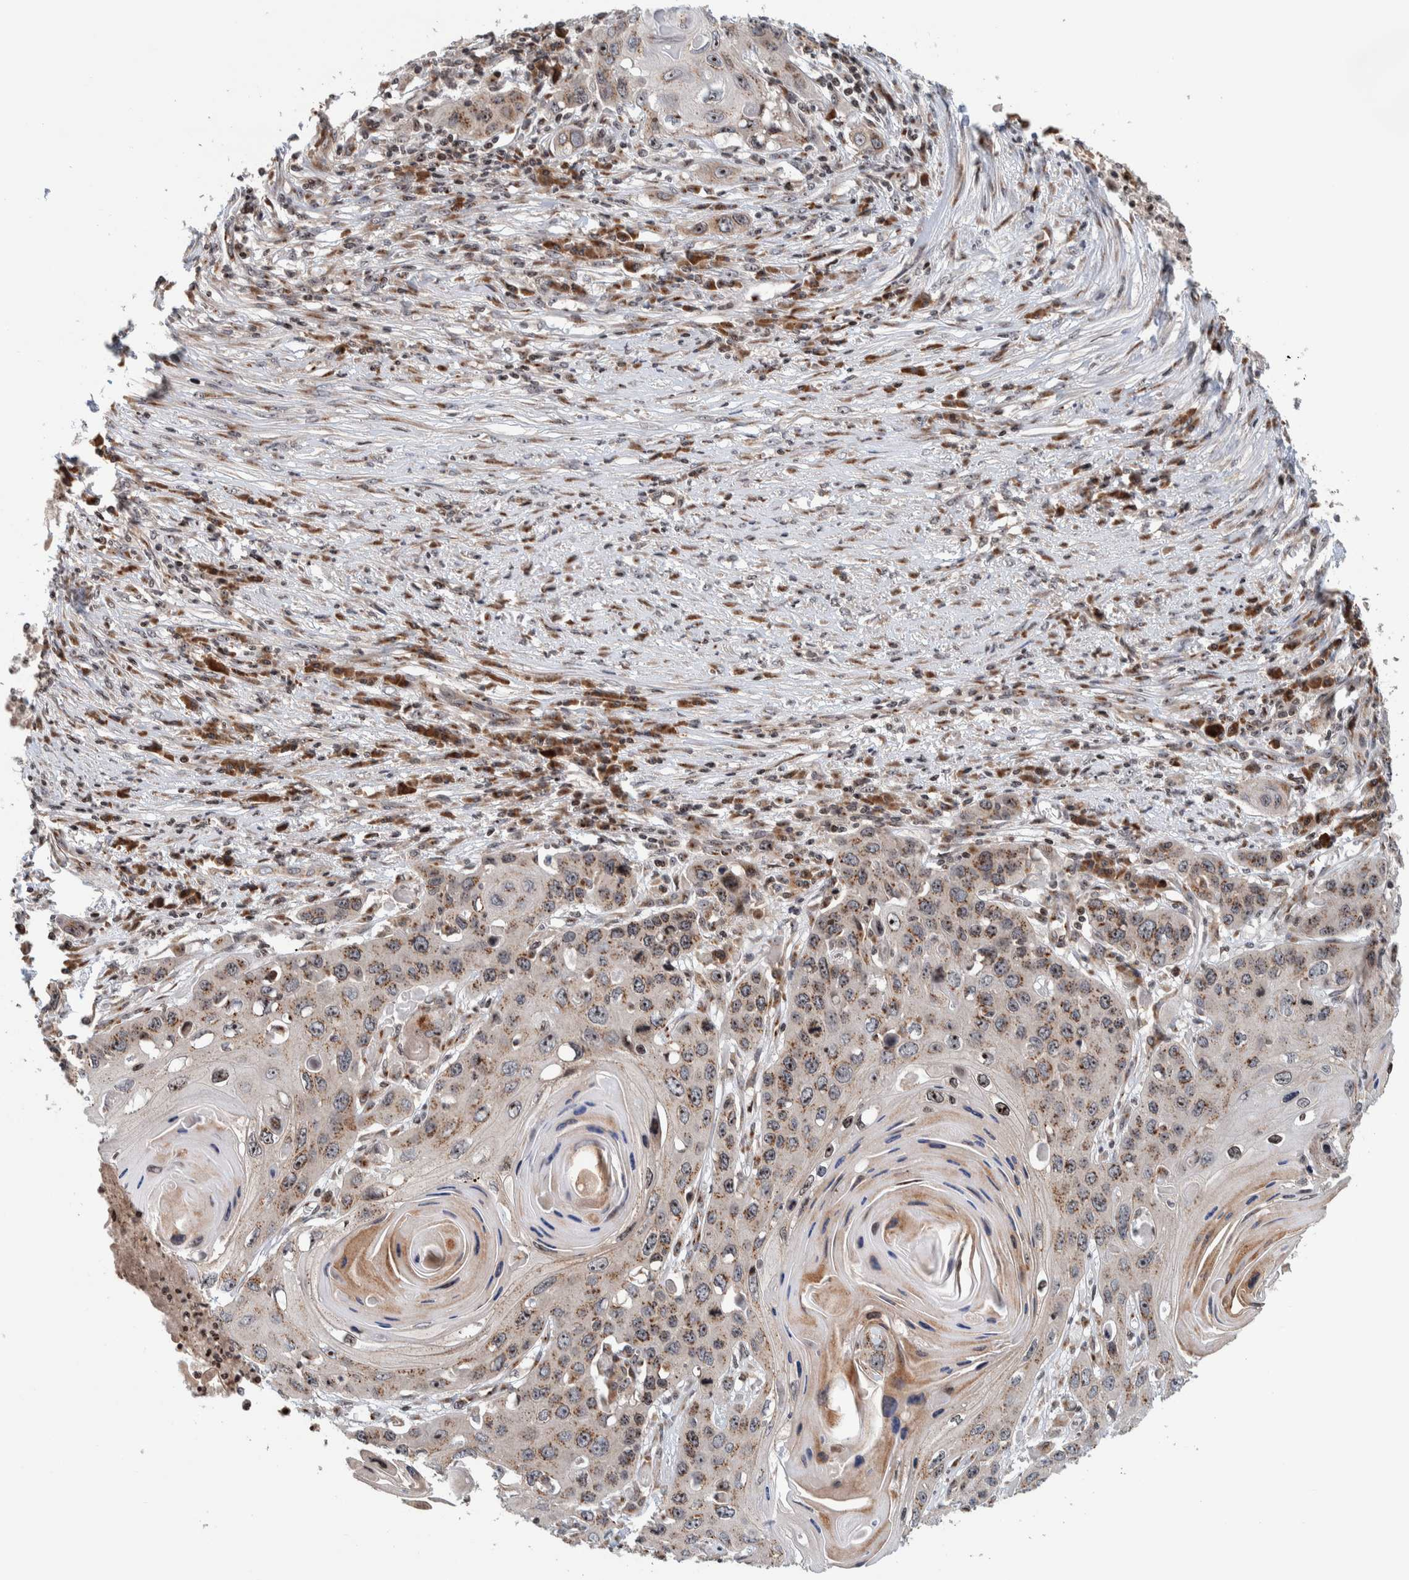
{"staining": {"intensity": "moderate", "quantity": ">75%", "location": "cytoplasmic/membranous,nuclear"}, "tissue": "skin cancer", "cell_type": "Tumor cells", "image_type": "cancer", "snomed": [{"axis": "morphology", "description": "Squamous cell carcinoma, NOS"}, {"axis": "topography", "description": "Skin"}], "caption": "Human skin cancer (squamous cell carcinoma) stained with a protein marker exhibits moderate staining in tumor cells.", "gene": "CCDC182", "patient": {"sex": "male", "age": 55}}